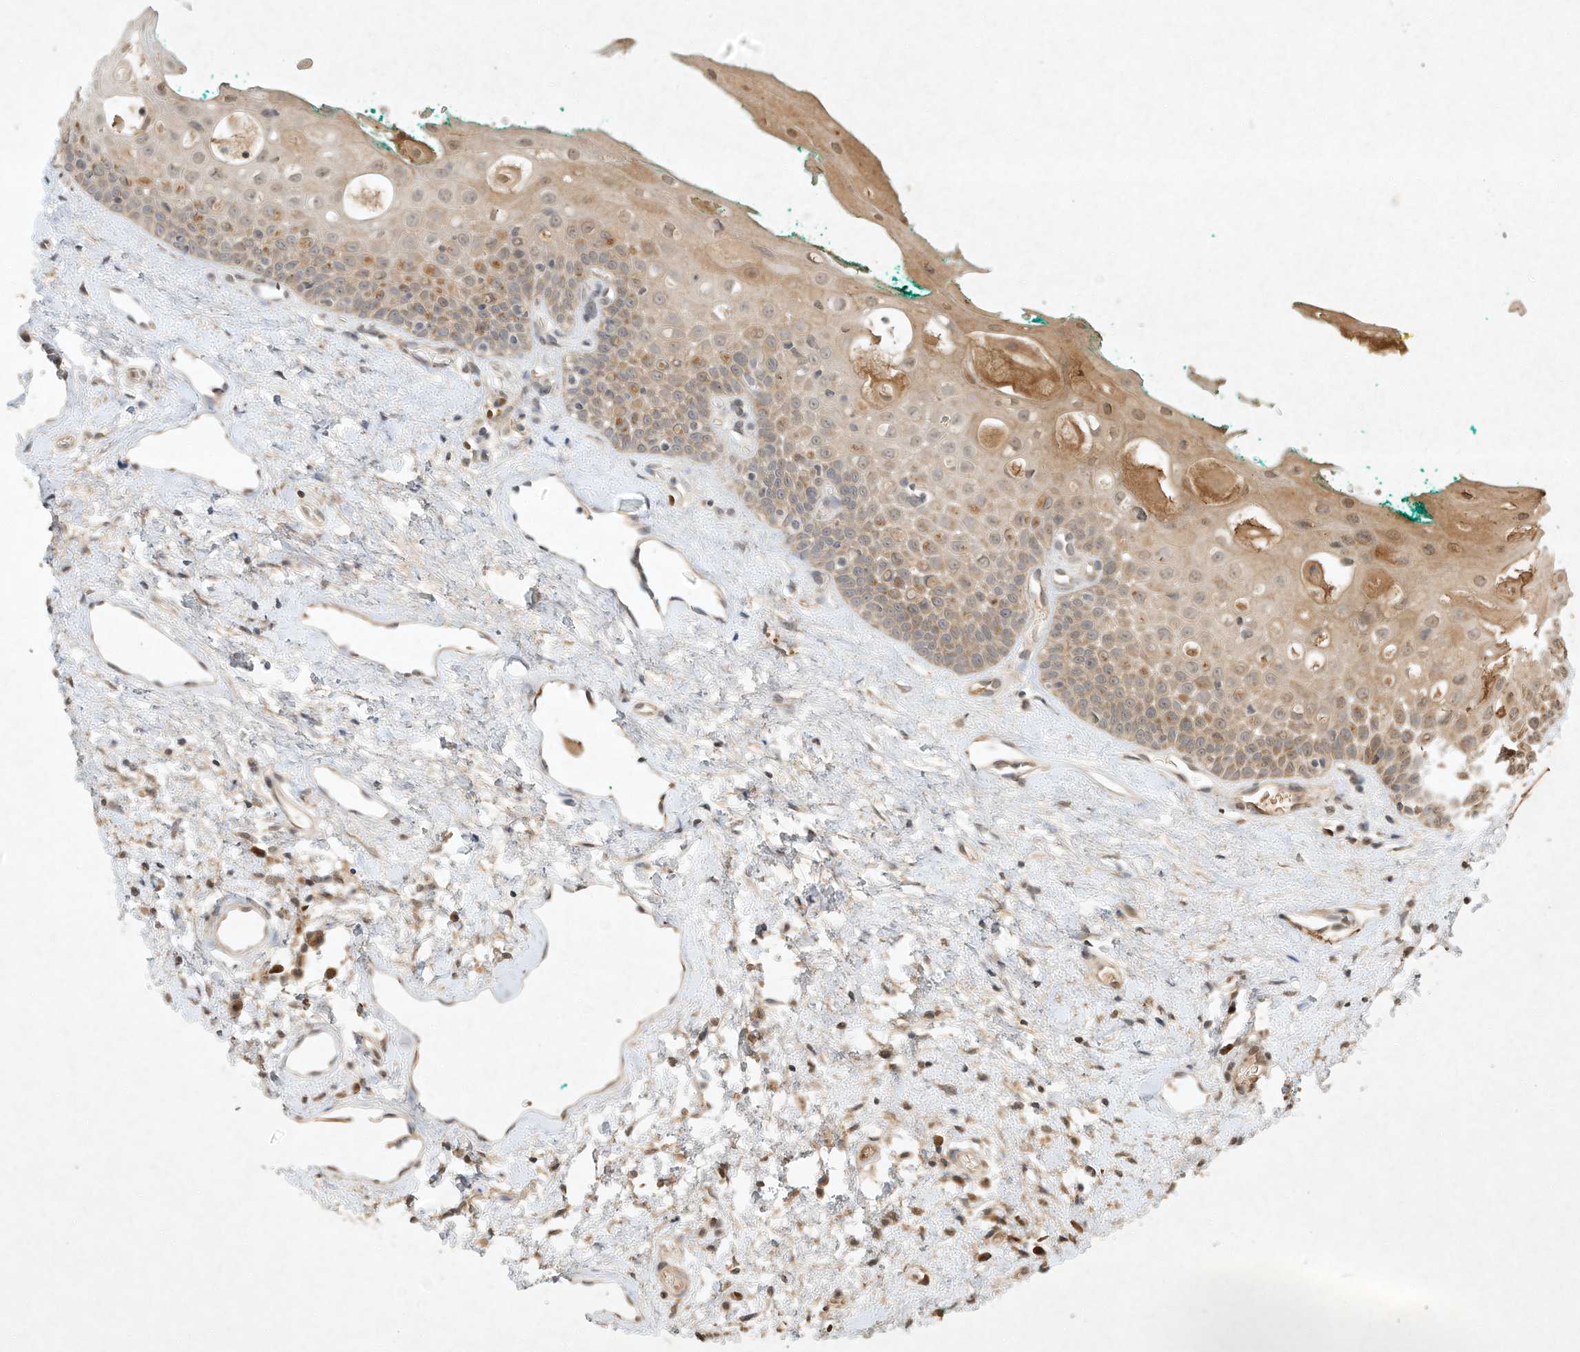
{"staining": {"intensity": "moderate", "quantity": ">75%", "location": "cytoplasmic/membranous"}, "tissue": "oral mucosa", "cell_type": "Squamous epithelial cells", "image_type": "normal", "snomed": [{"axis": "morphology", "description": "Normal tissue, NOS"}, {"axis": "topography", "description": "Oral tissue"}], "caption": "Immunohistochemistry of benign oral mucosa reveals medium levels of moderate cytoplasmic/membranous positivity in about >75% of squamous epithelial cells. (DAB IHC, brown staining for protein, blue staining for nuclei).", "gene": "BTRC", "patient": {"sex": "female", "age": 70}}